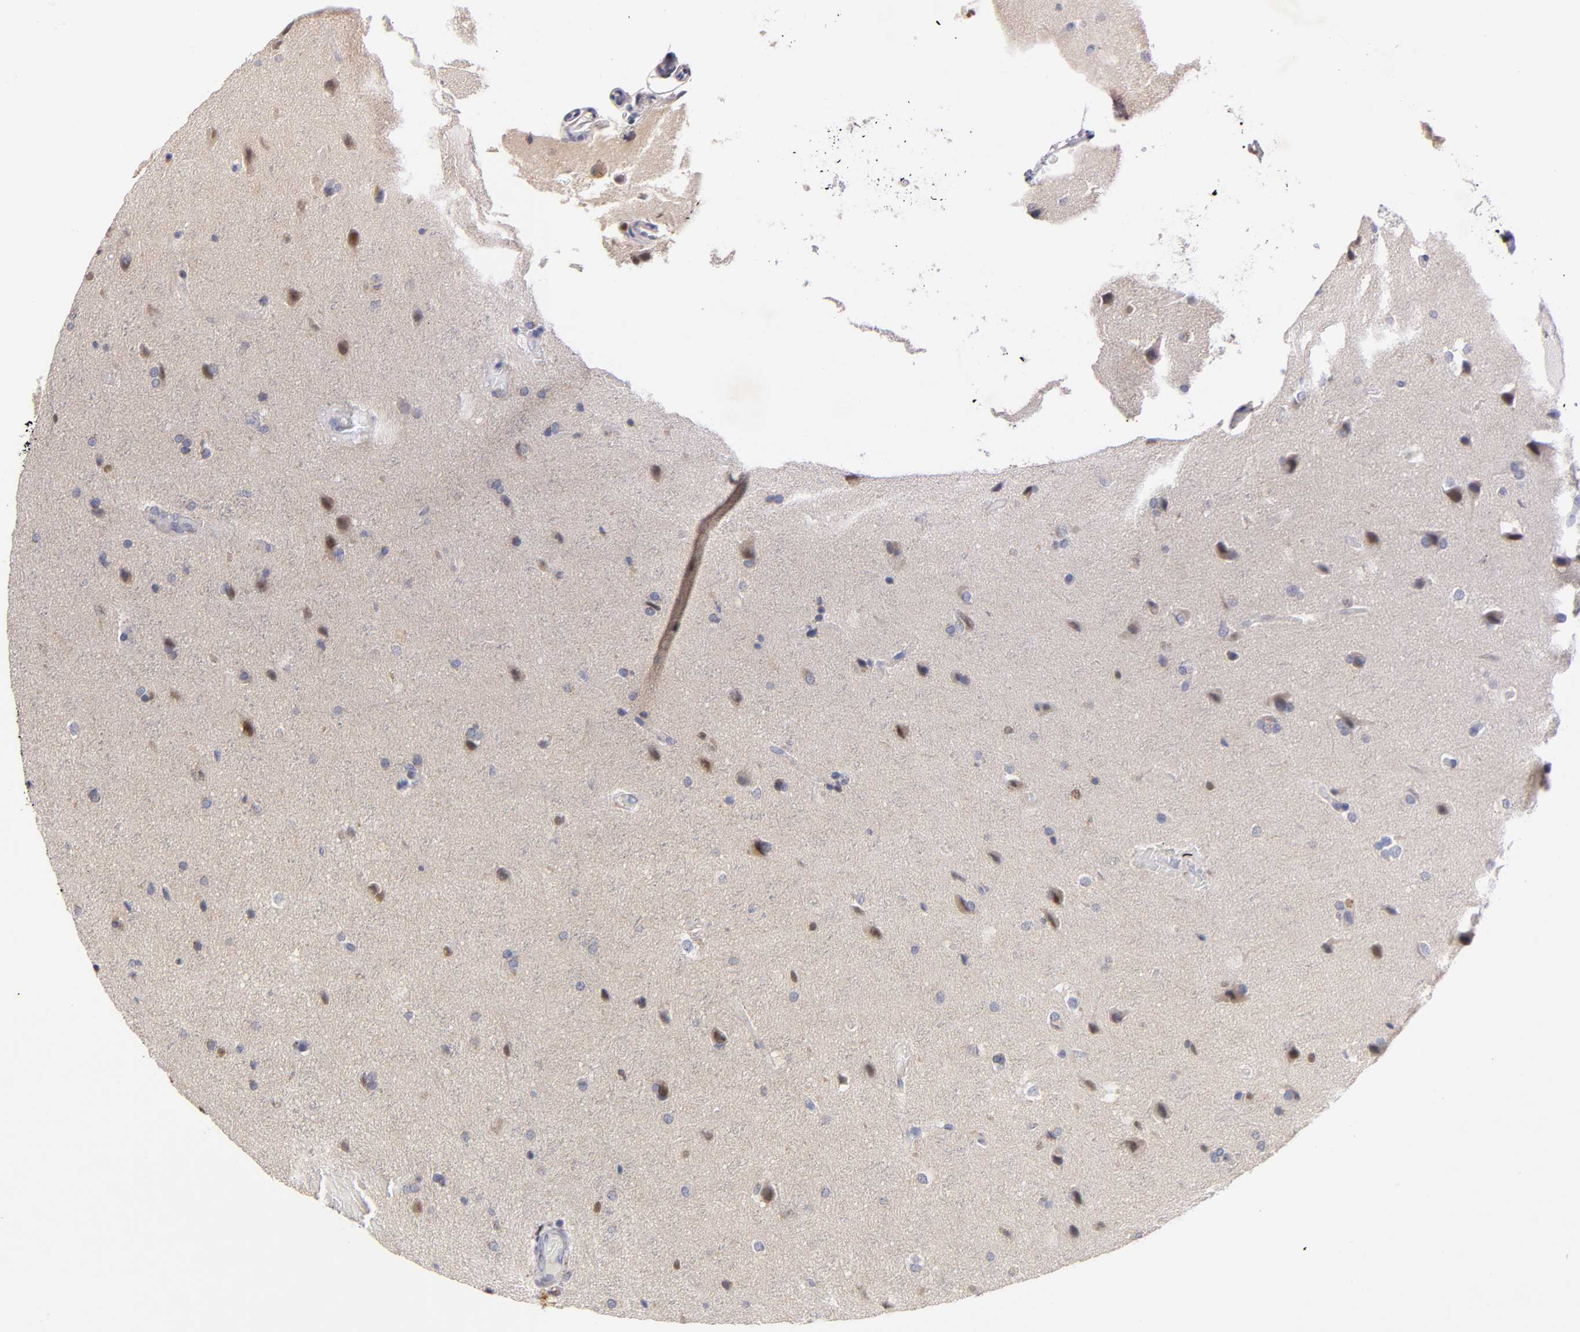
{"staining": {"intensity": "negative", "quantity": "none", "location": "none"}, "tissue": "glioma", "cell_type": "Tumor cells", "image_type": "cancer", "snomed": [{"axis": "morphology", "description": "Glioma, malignant, Low grade"}, {"axis": "topography", "description": "Cerebral cortex"}], "caption": "Glioma stained for a protein using immunohistochemistry displays no staining tumor cells.", "gene": "RUNX1", "patient": {"sex": "female", "age": 47}}